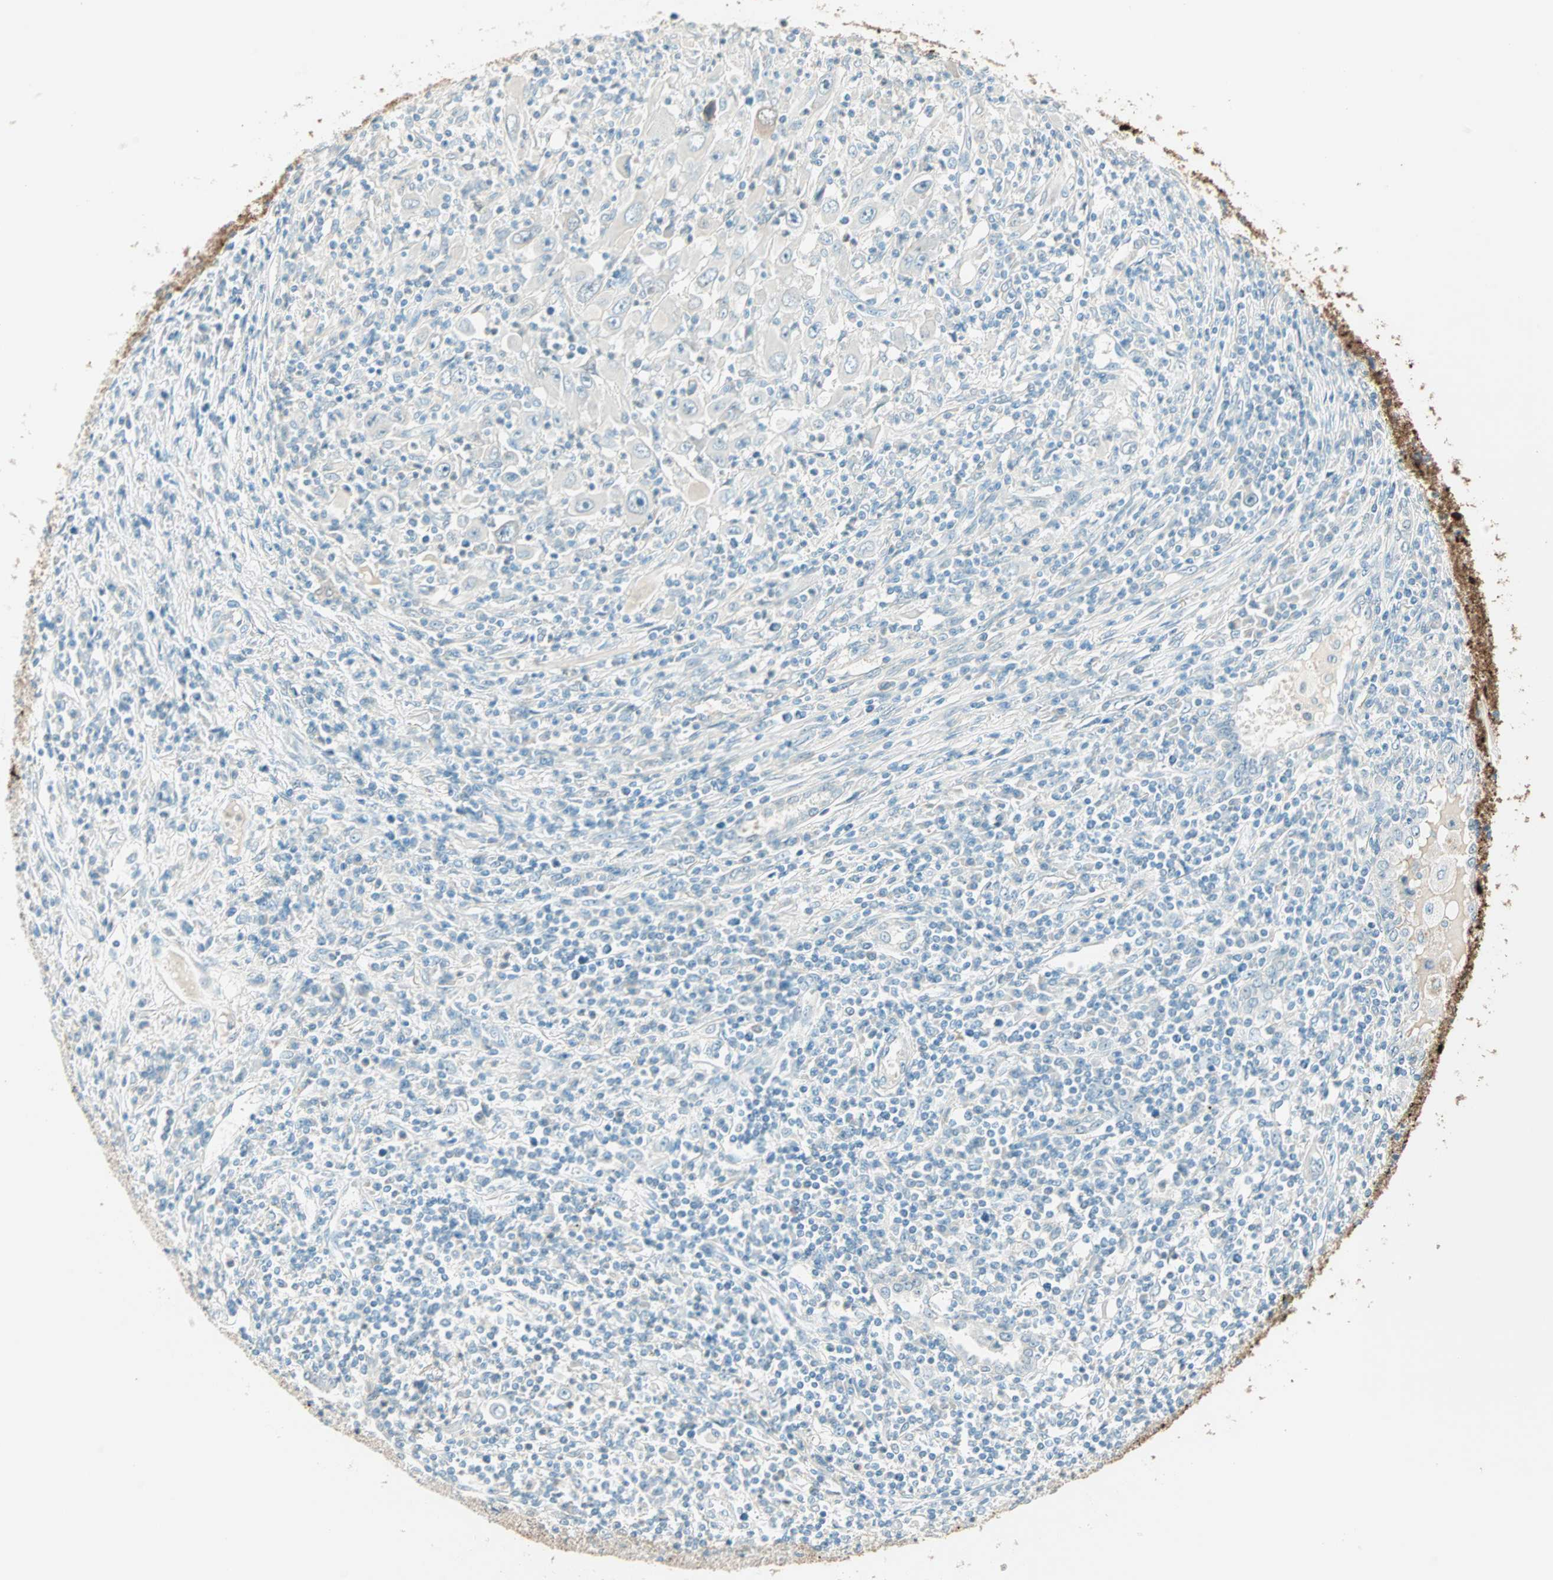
{"staining": {"intensity": "weak", "quantity": "25%-75%", "location": "cytoplasmic/membranous"}, "tissue": "melanoma", "cell_type": "Tumor cells", "image_type": "cancer", "snomed": [{"axis": "morphology", "description": "Malignant melanoma, Metastatic site"}, {"axis": "topography", "description": "Skin"}], "caption": "About 25%-75% of tumor cells in melanoma show weak cytoplasmic/membranous protein staining as visualized by brown immunohistochemical staining.", "gene": "S100A1", "patient": {"sex": "female", "age": 56}}